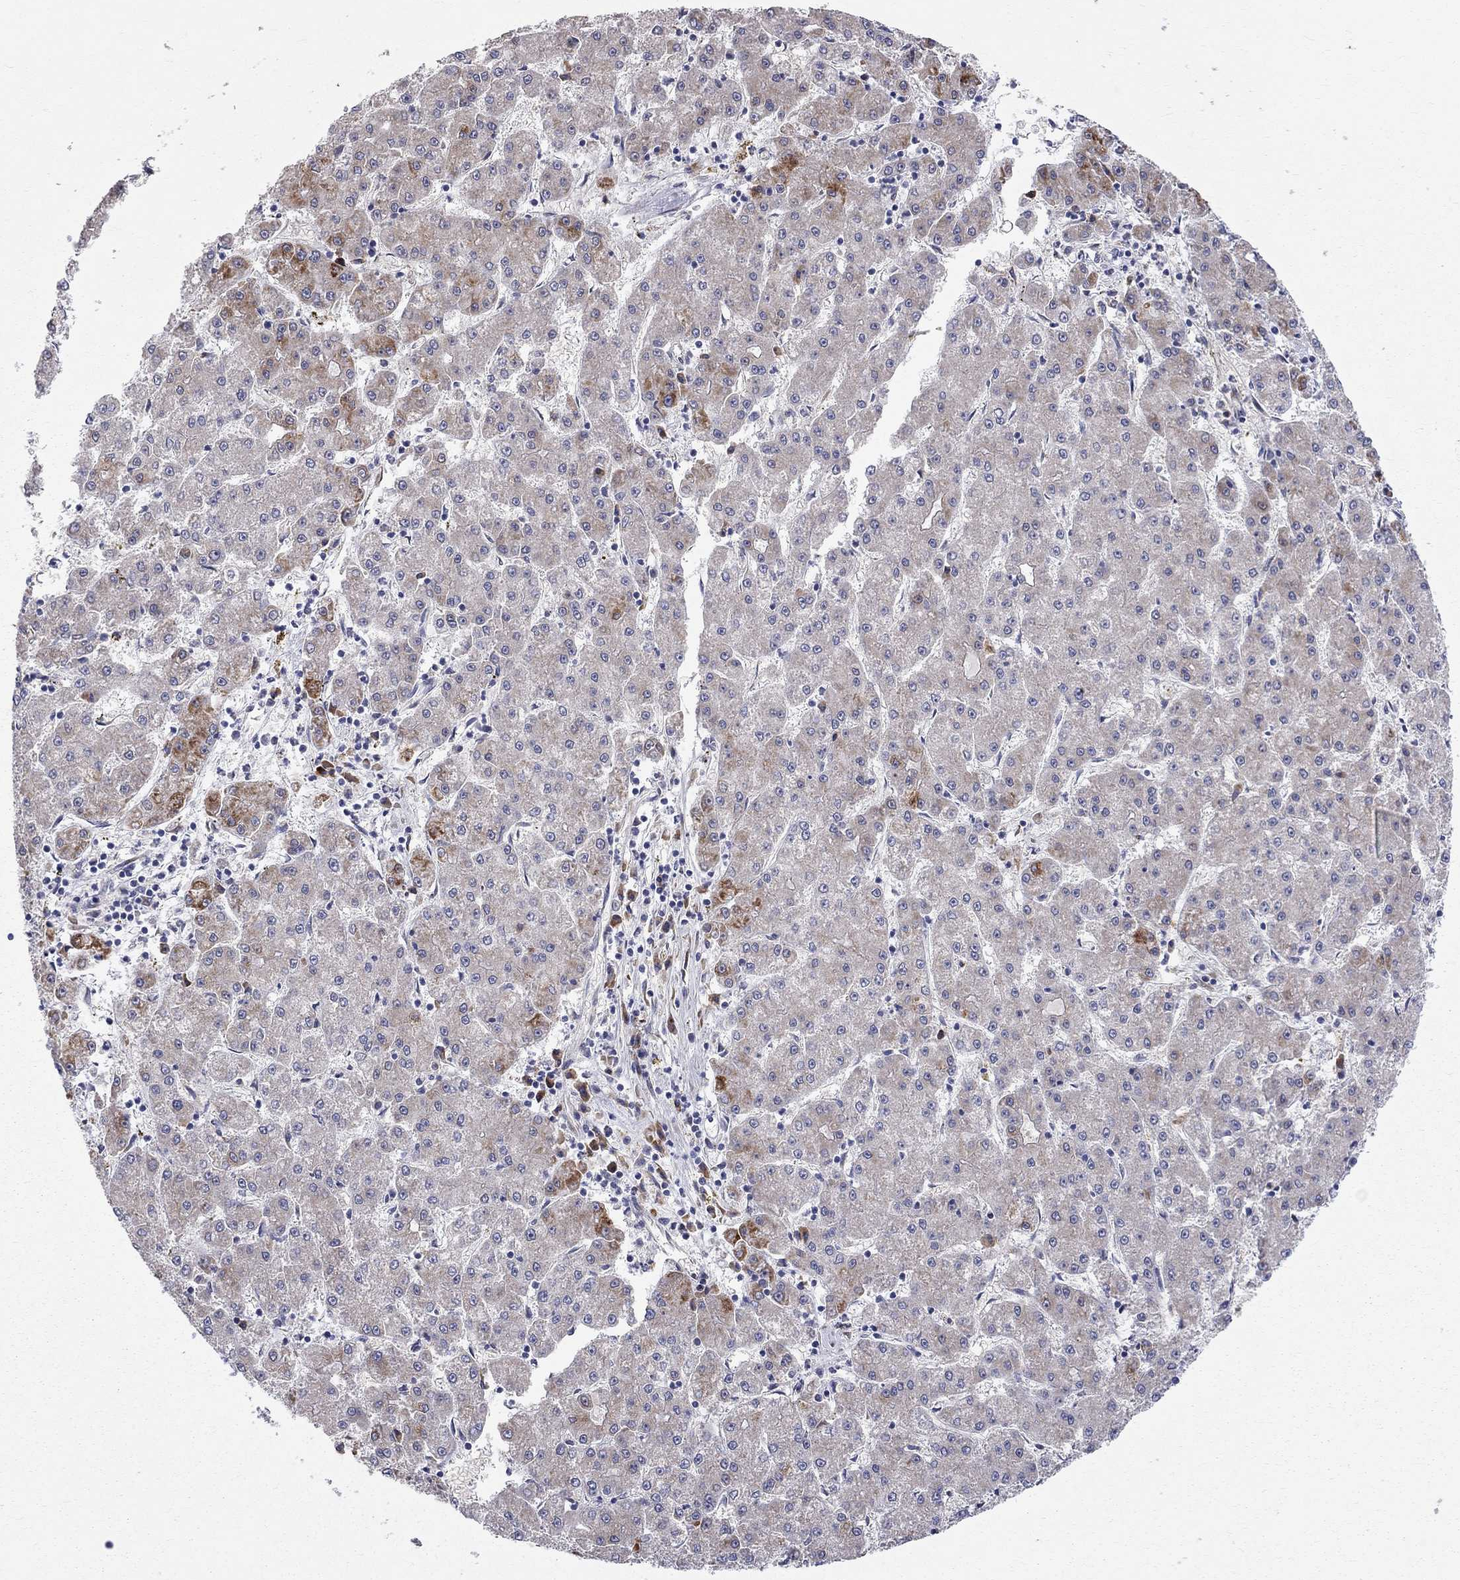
{"staining": {"intensity": "strong", "quantity": "25%-75%", "location": "cytoplasmic/membranous"}, "tissue": "liver cancer", "cell_type": "Tumor cells", "image_type": "cancer", "snomed": [{"axis": "morphology", "description": "Carcinoma, Hepatocellular, NOS"}, {"axis": "topography", "description": "Liver"}], "caption": "Hepatocellular carcinoma (liver) stained with IHC shows strong cytoplasmic/membranous staining in approximately 25%-75% of tumor cells. Using DAB (brown) and hematoxylin (blue) stains, captured at high magnification using brightfield microscopy.", "gene": "CASTOR1", "patient": {"sex": "male", "age": 73}}